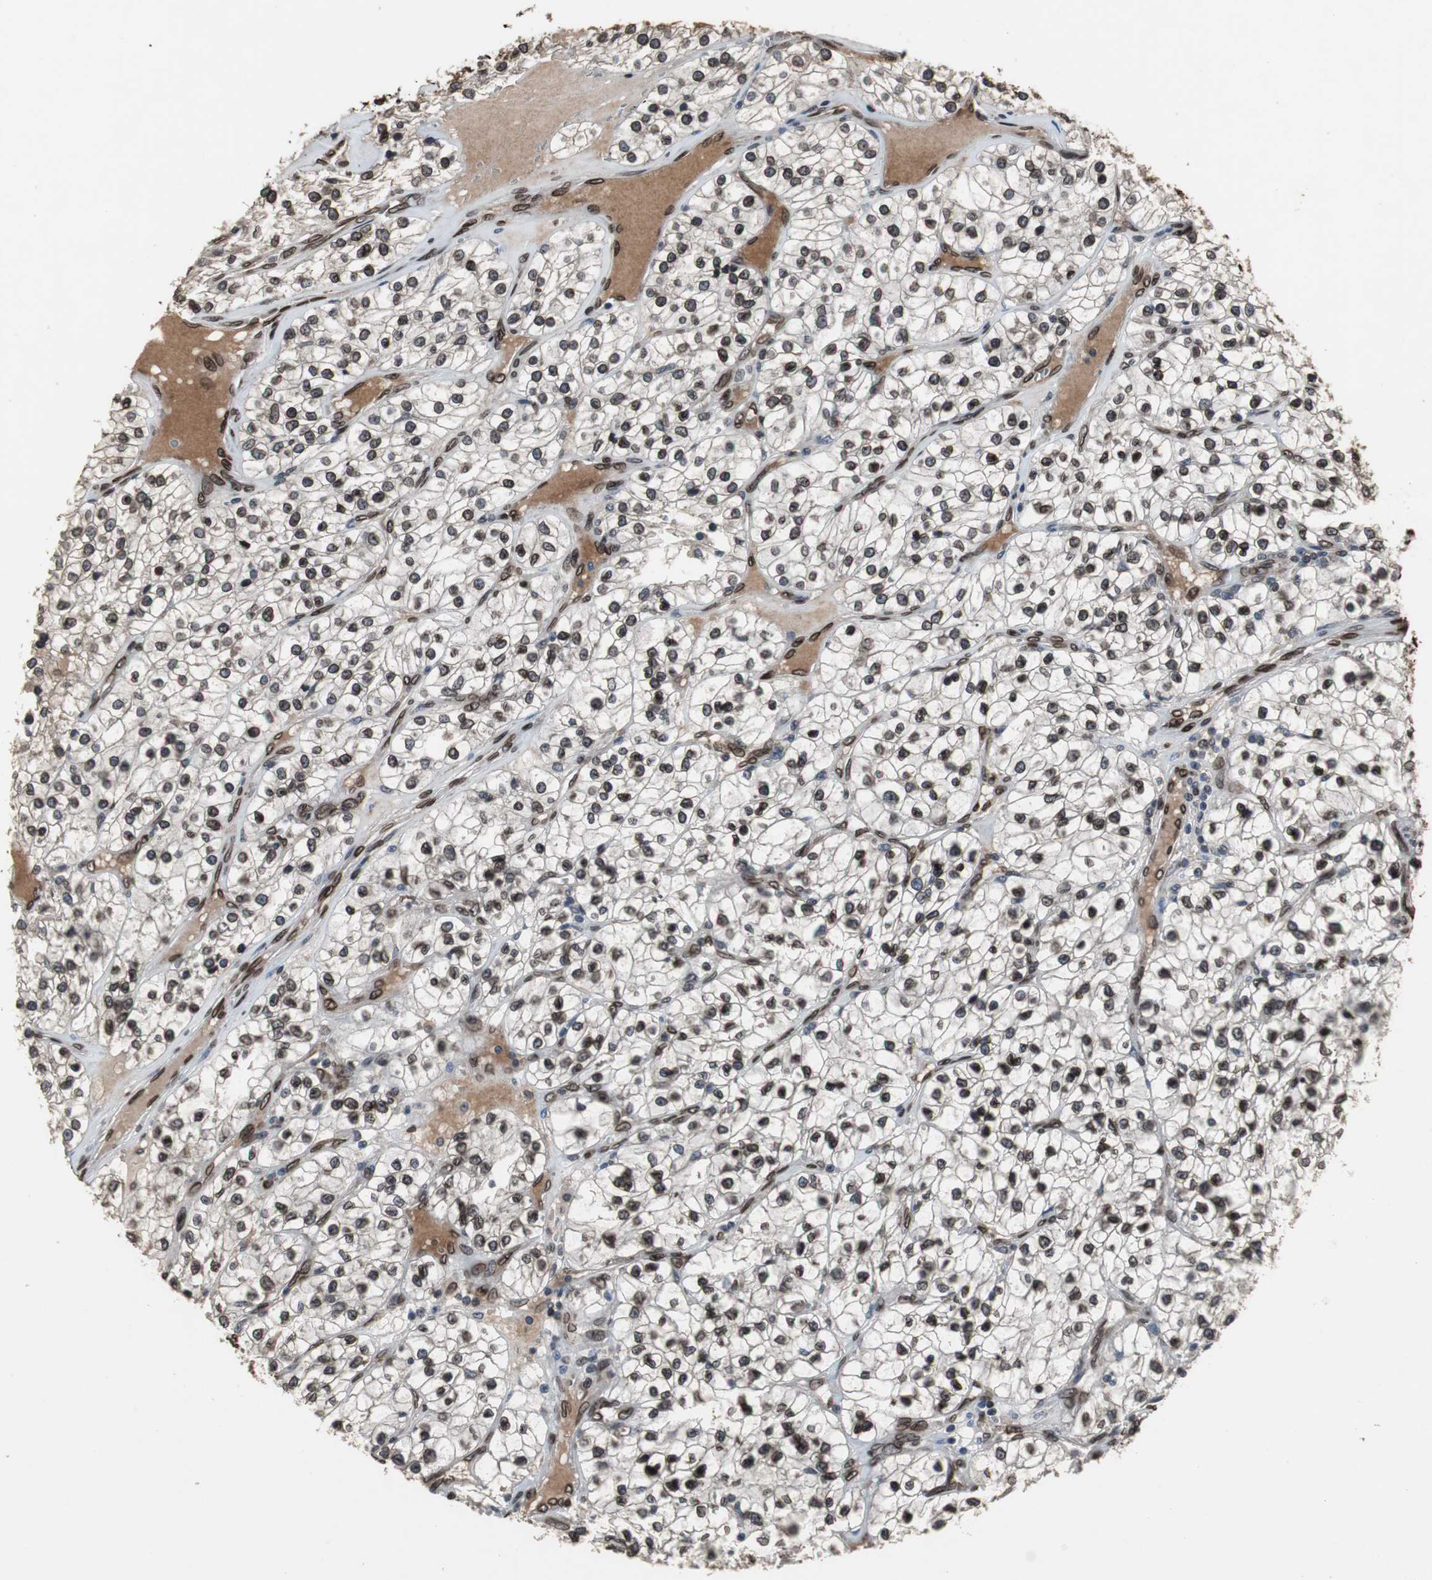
{"staining": {"intensity": "strong", "quantity": ">75%", "location": "cytoplasmic/membranous,nuclear"}, "tissue": "renal cancer", "cell_type": "Tumor cells", "image_type": "cancer", "snomed": [{"axis": "morphology", "description": "Adenocarcinoma, NOS"}, {"axis": "topography", "description": "Kidney"}], "caption": "An immunohistochemistry photomicrograph of neoplastic tissue is shown. Protein staining in brown shows strong cytoplasmic/membranous and nuclear positivity in renal adenocarcinoma within tumor cells.", "gene": "LMNA", "patient": {"sex": "female", "age": 57}}